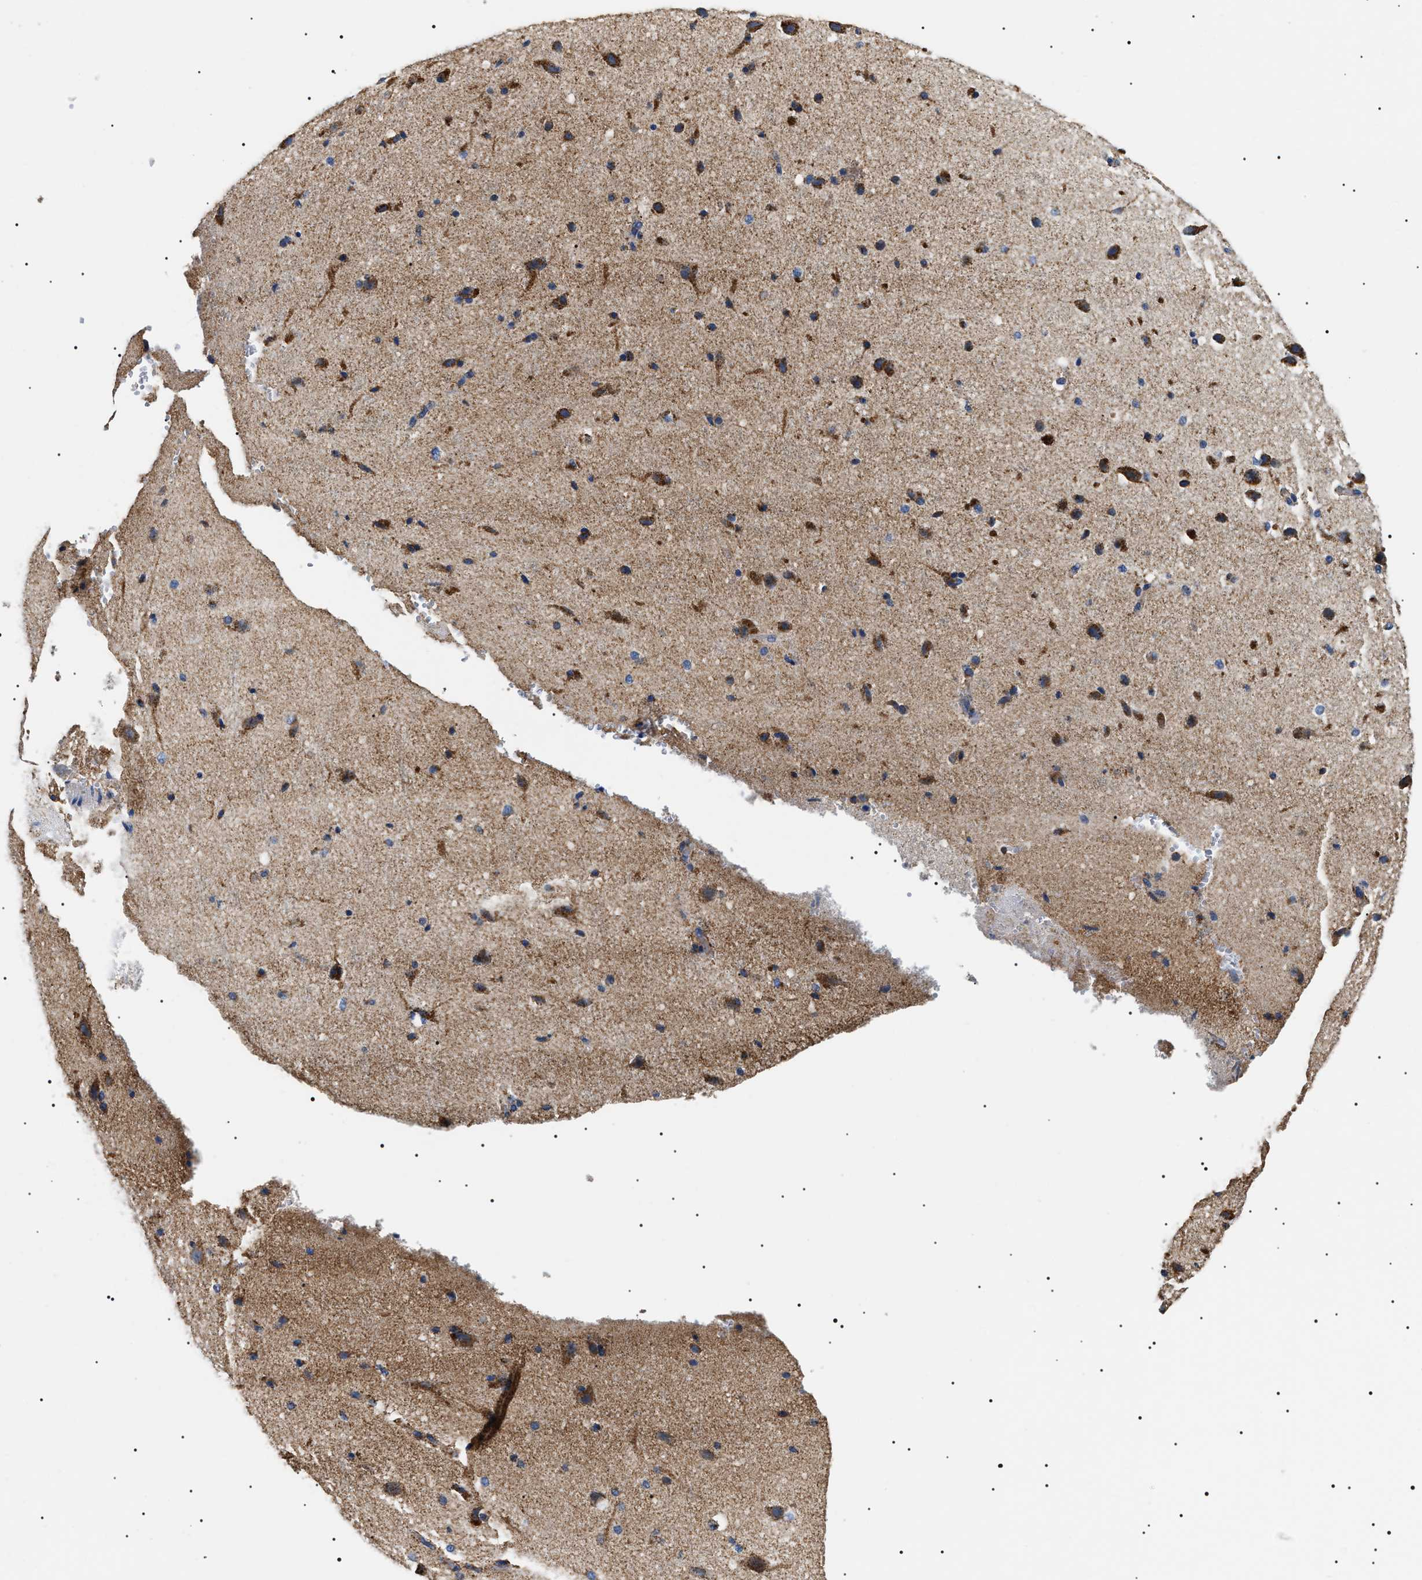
{"staining": {"intensity": "negative", "quantity": "none", "location": "none"}, "tissue": "cerebral cortex", "cell_type": "Endothelial cells", "image_type": "normal", "snomed": [{"axis": "morphology", "description": "Normal tissue, NOS"}, {"axis": "morphology", "description": "Developmental malformation"}, {"axis": "topography", "description": "Cerebral cortex"}], "caption": "Immunohistochemistry image of normal cerebral cortex stained for a protein (brown), which displays no staining in endothelial cells.", "gene": "OXSM", "patient": {"sex": "female", "age": 30}}